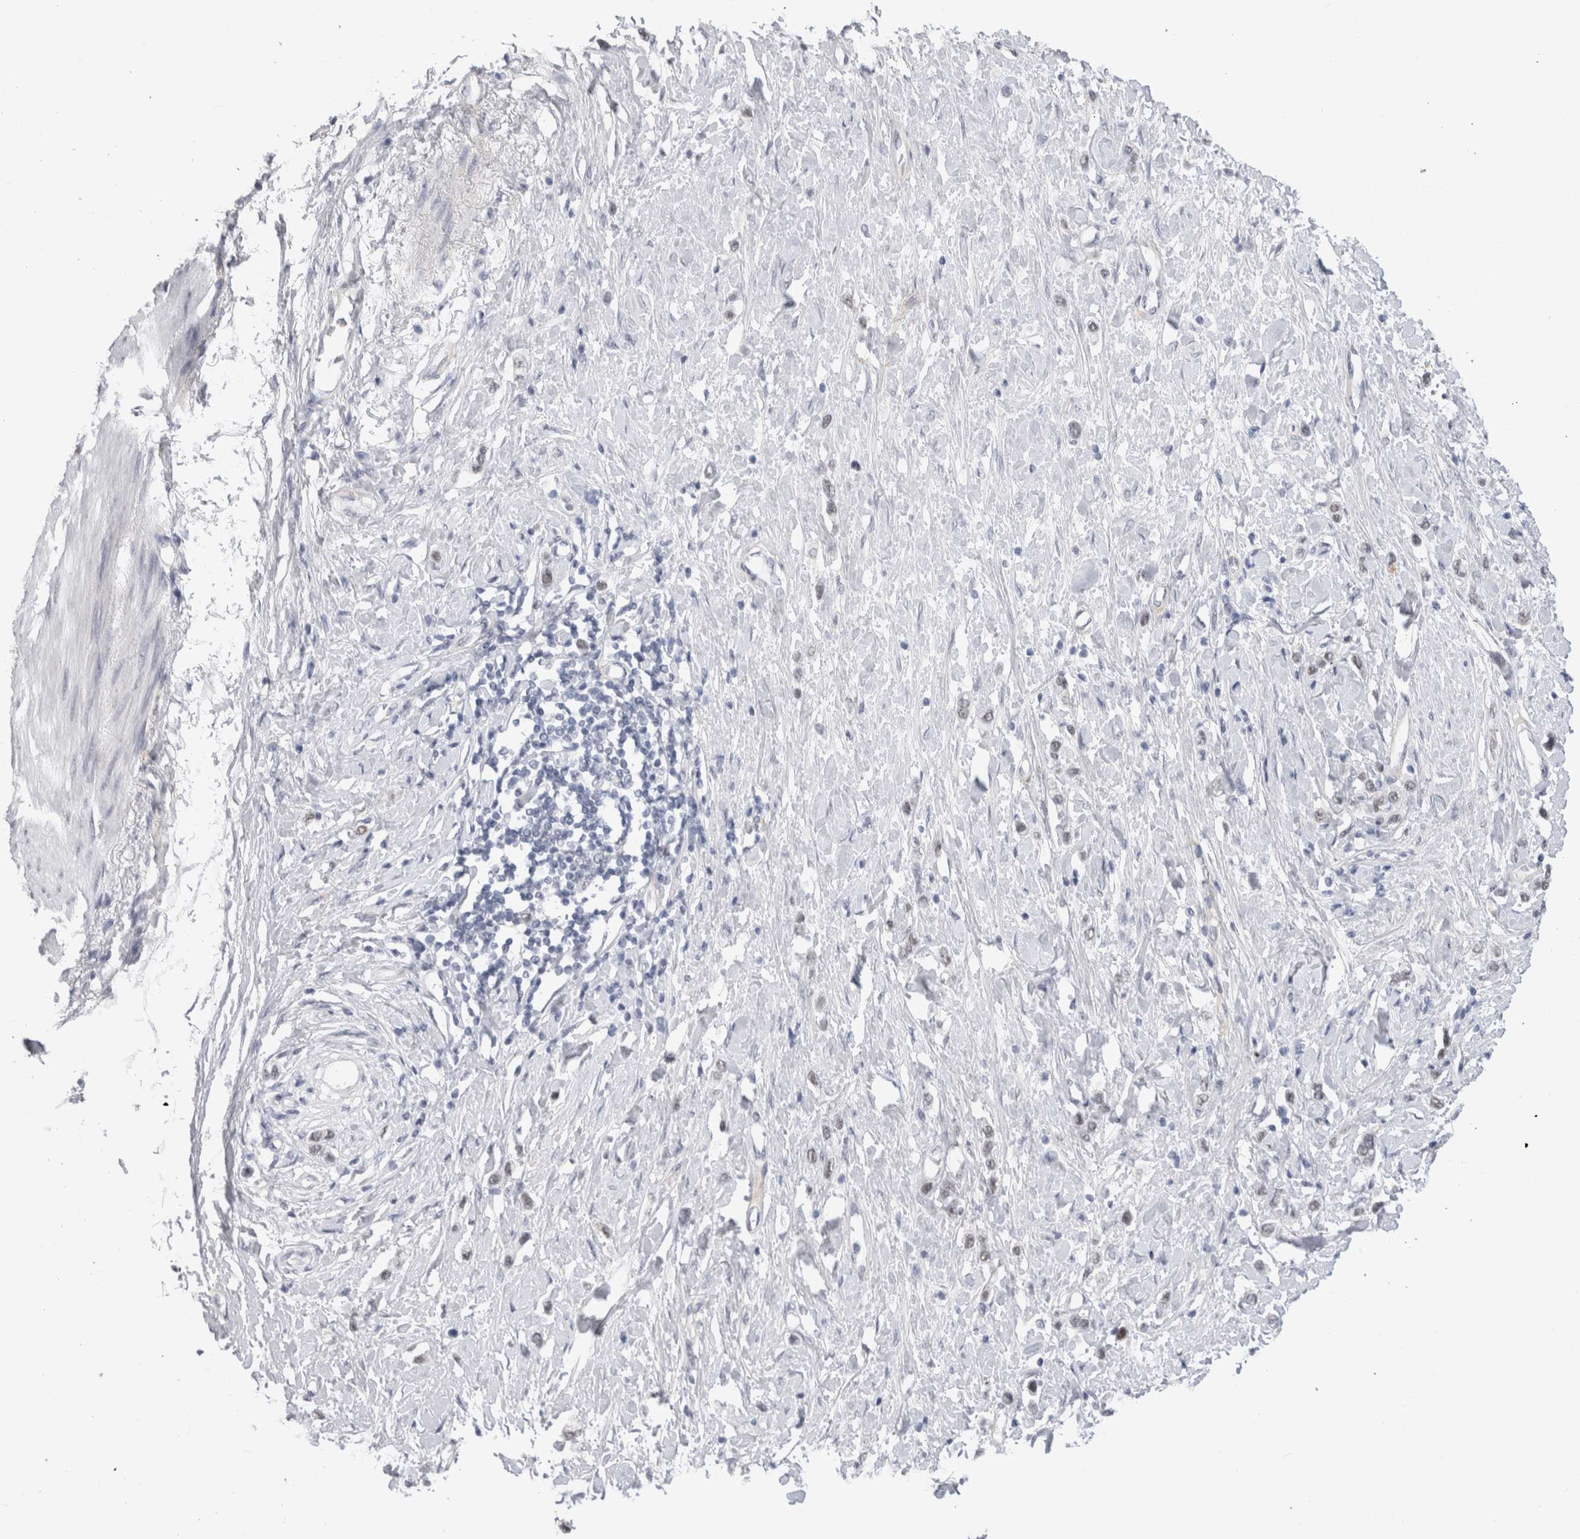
{"staining": {"intensity": "weak", "quantity": "<25%", "location": "nuclear"}, "tissue": "stomach cancer", "cell_type": "Tumor cells", "image_type": "cancer", "snomed": [{"axis": "morphology", "description": "Adenocarcinoma, NOS"}, {"axis": "topography", "description": "Stomach"}], "caption": "Tumor cells show no significant protein positivity in adenocarcinoma (stomach).", "gene": "API5", "patient": {"sex": "female", "age": 65}}